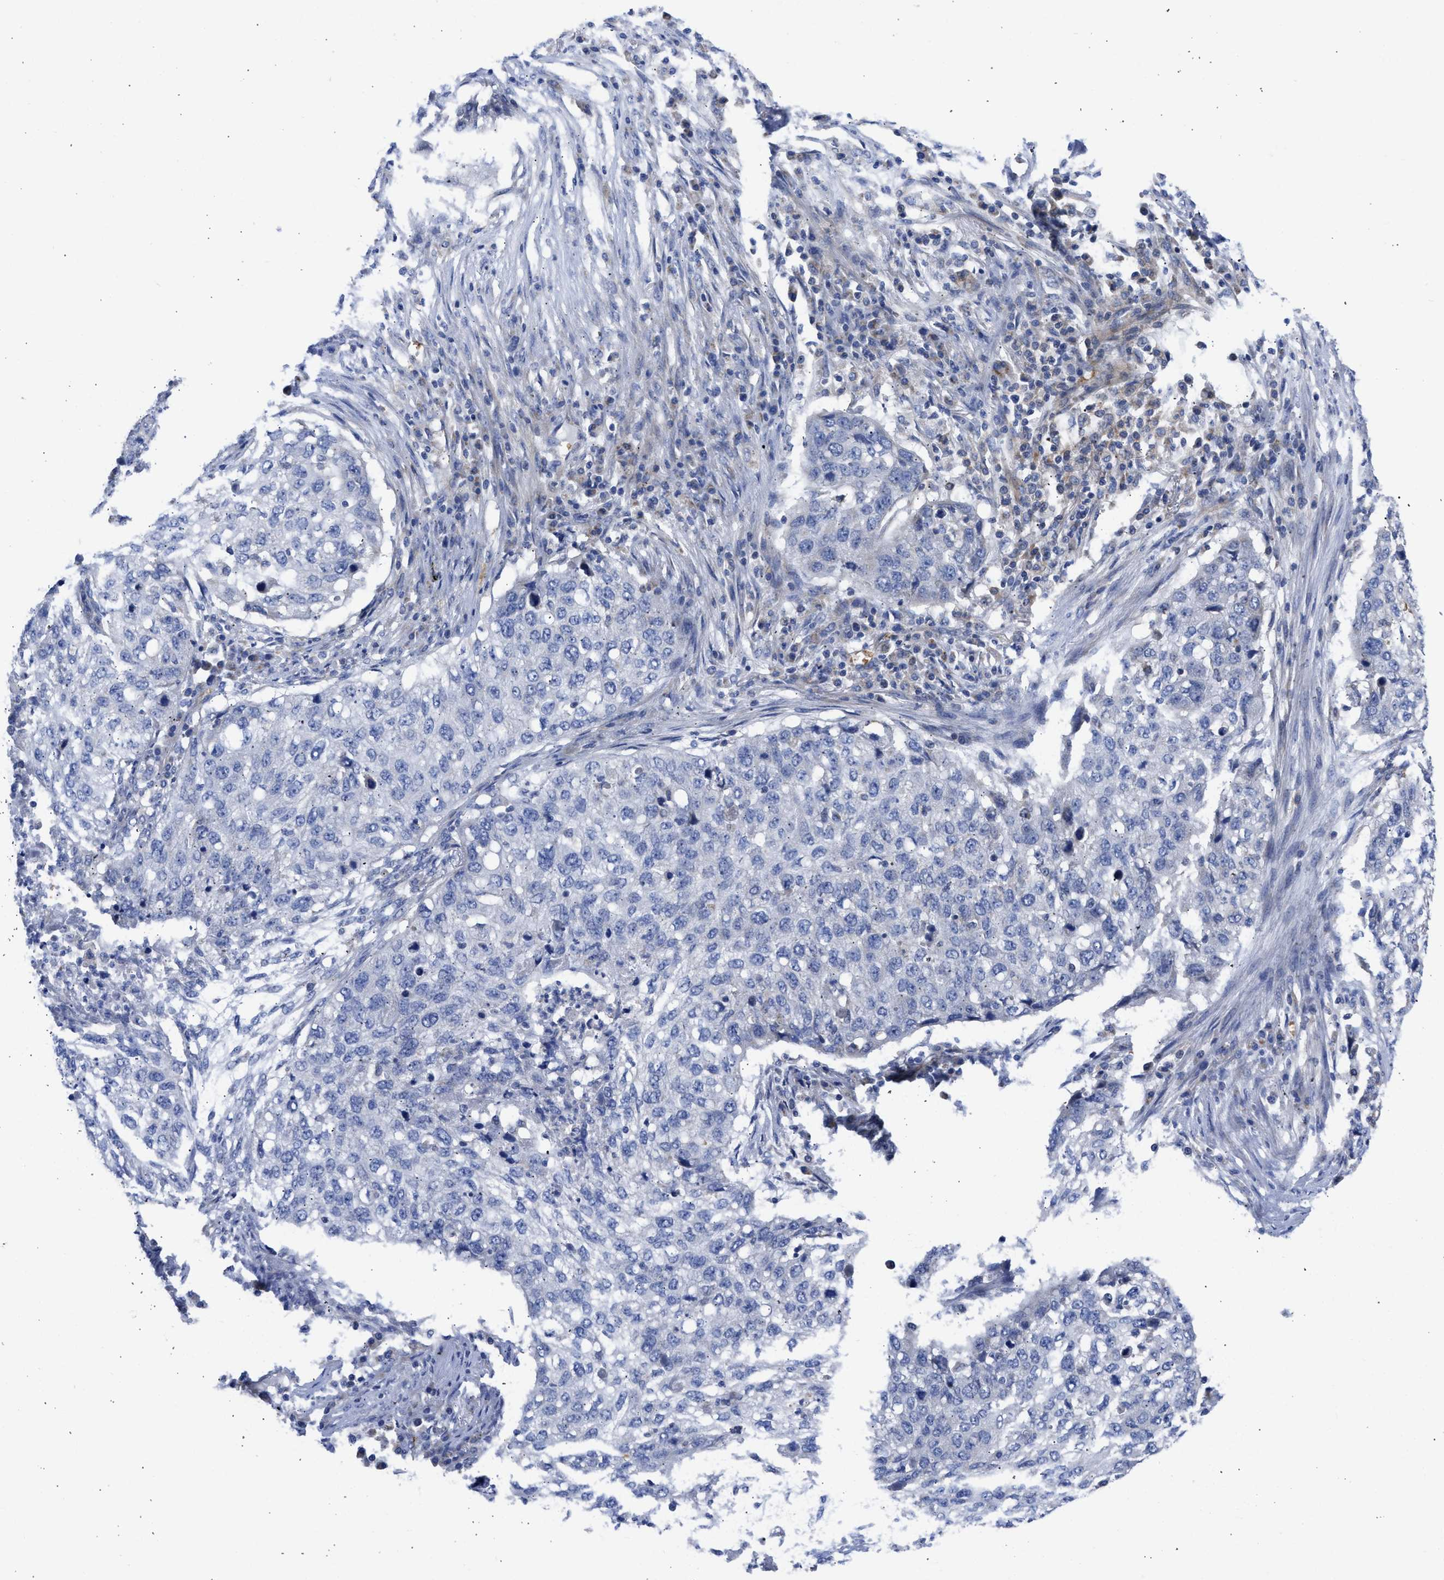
{"staining": {"intensity": "negative", "quantity": "none", "location": "none"}, "tissue": "lung cancer", "cell_type": "Tumor cells", "image_type": "cancer", "snomed": [{"axis": "morphology", "description": "Squamous cell carcinoma, NOS"}, {"axis": "topography", "description": "Lung"}], "caption": "DAB (3,3'-diaminobenzidine) immunohistochemical staining of lung cancer exhibits no significant staining in tumor cells. (DAB (3,3'-diaminobenzidine) IHC, high magnification).", "gene": "BTG3", "patient": {"sex": "female", "age": 63}}